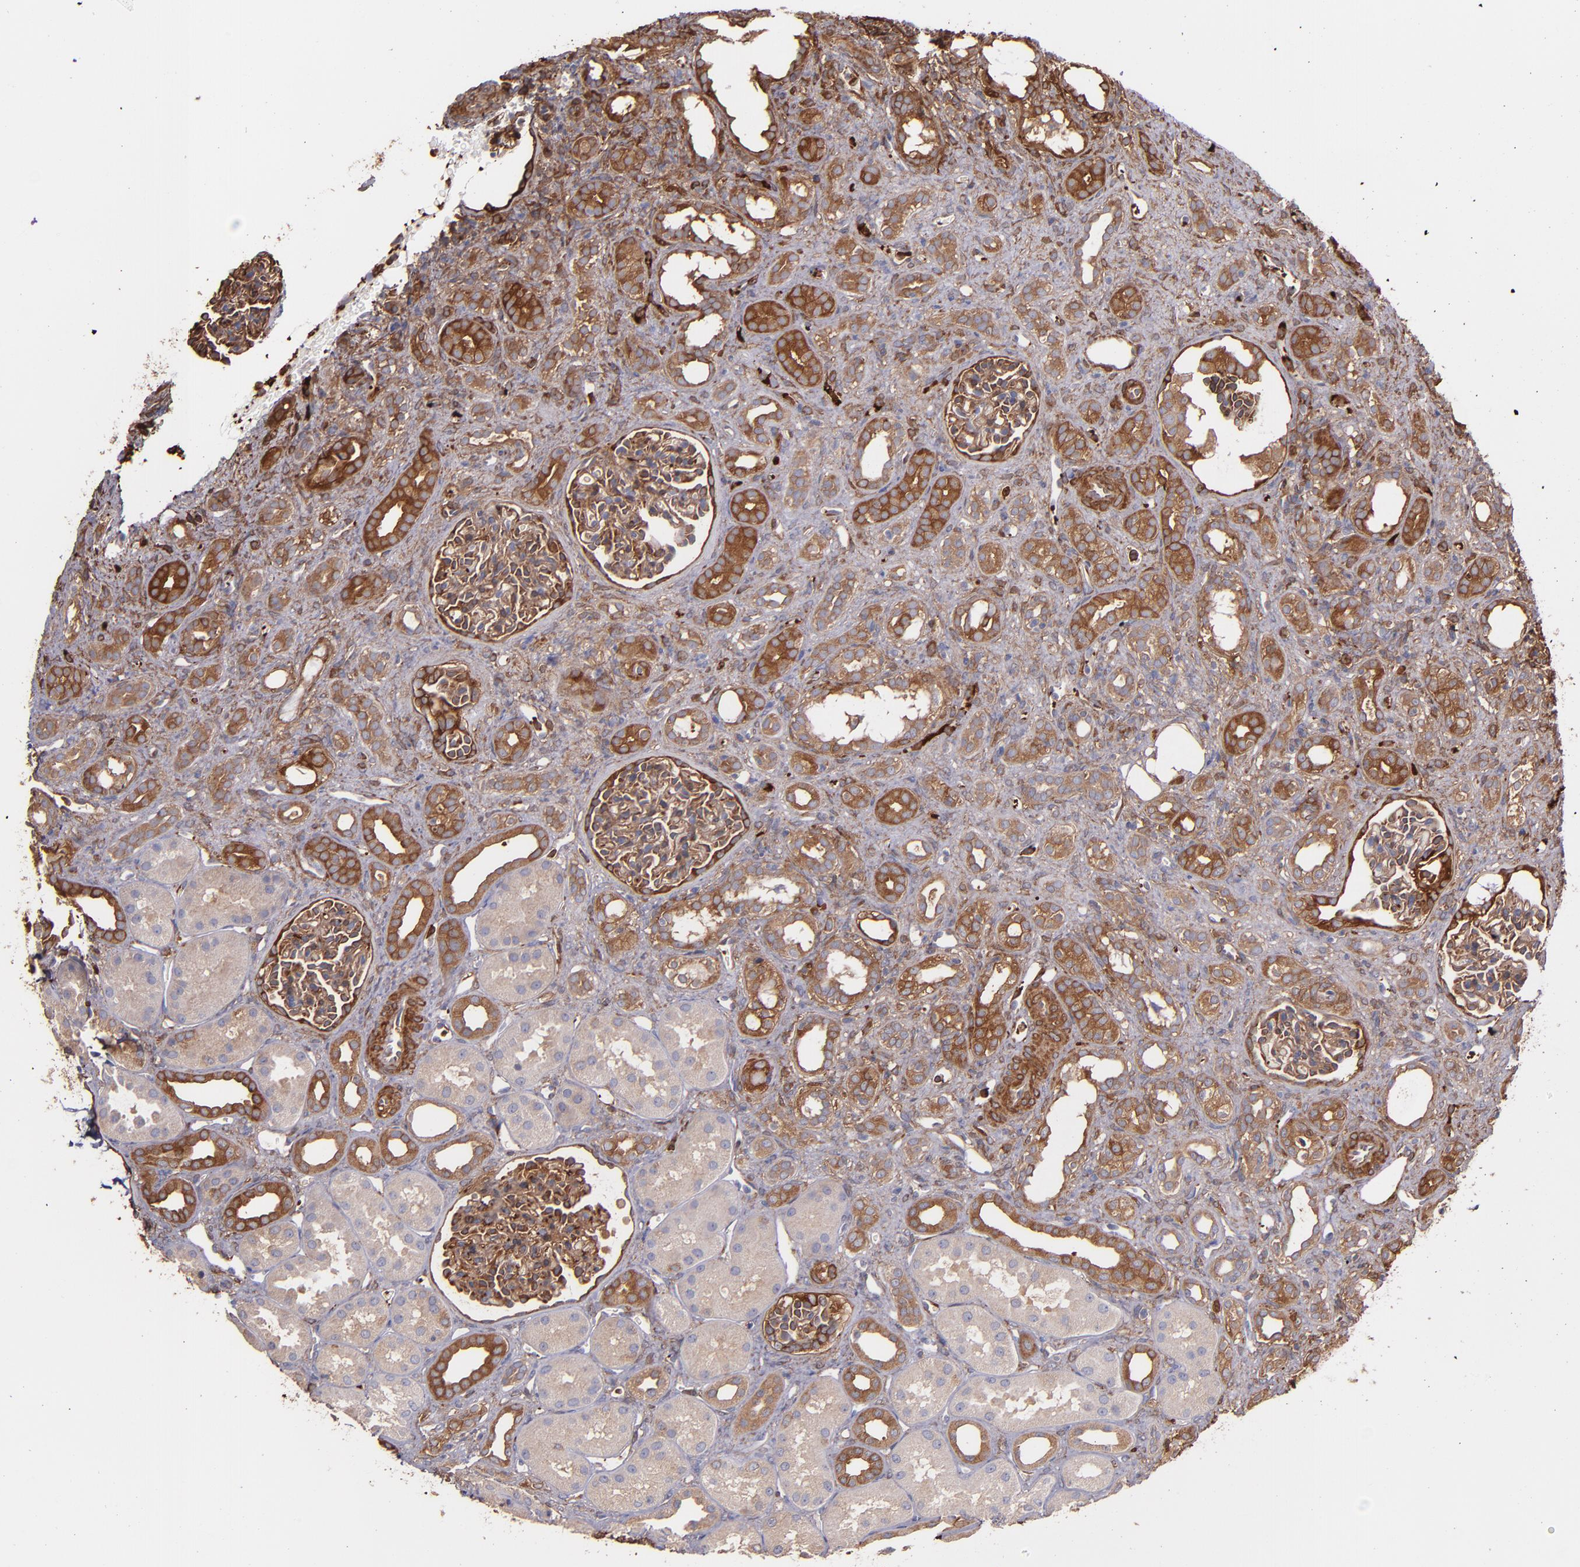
{"staining": {"intensity": "moderate", "quantity": ">75%", "location": "cytoplasmic/membranous"}, "tissue": "kidney", "cell_type": "Cells in glomeruli", "image_type": "normal", "snomed": [{"axis": "morphology", "description": "Normal tissue, NOS"}, {"axis": "topography", "description": "Kidney"}], "caption": "Immunohistochemical staining of benign kidney displays >75% levels of moderate cytoplasmic/membranous protein expression in approximately >75% of cells in glomeruli.", "gene": "VCL", "patient": {"sex": "male", "age": 7}}